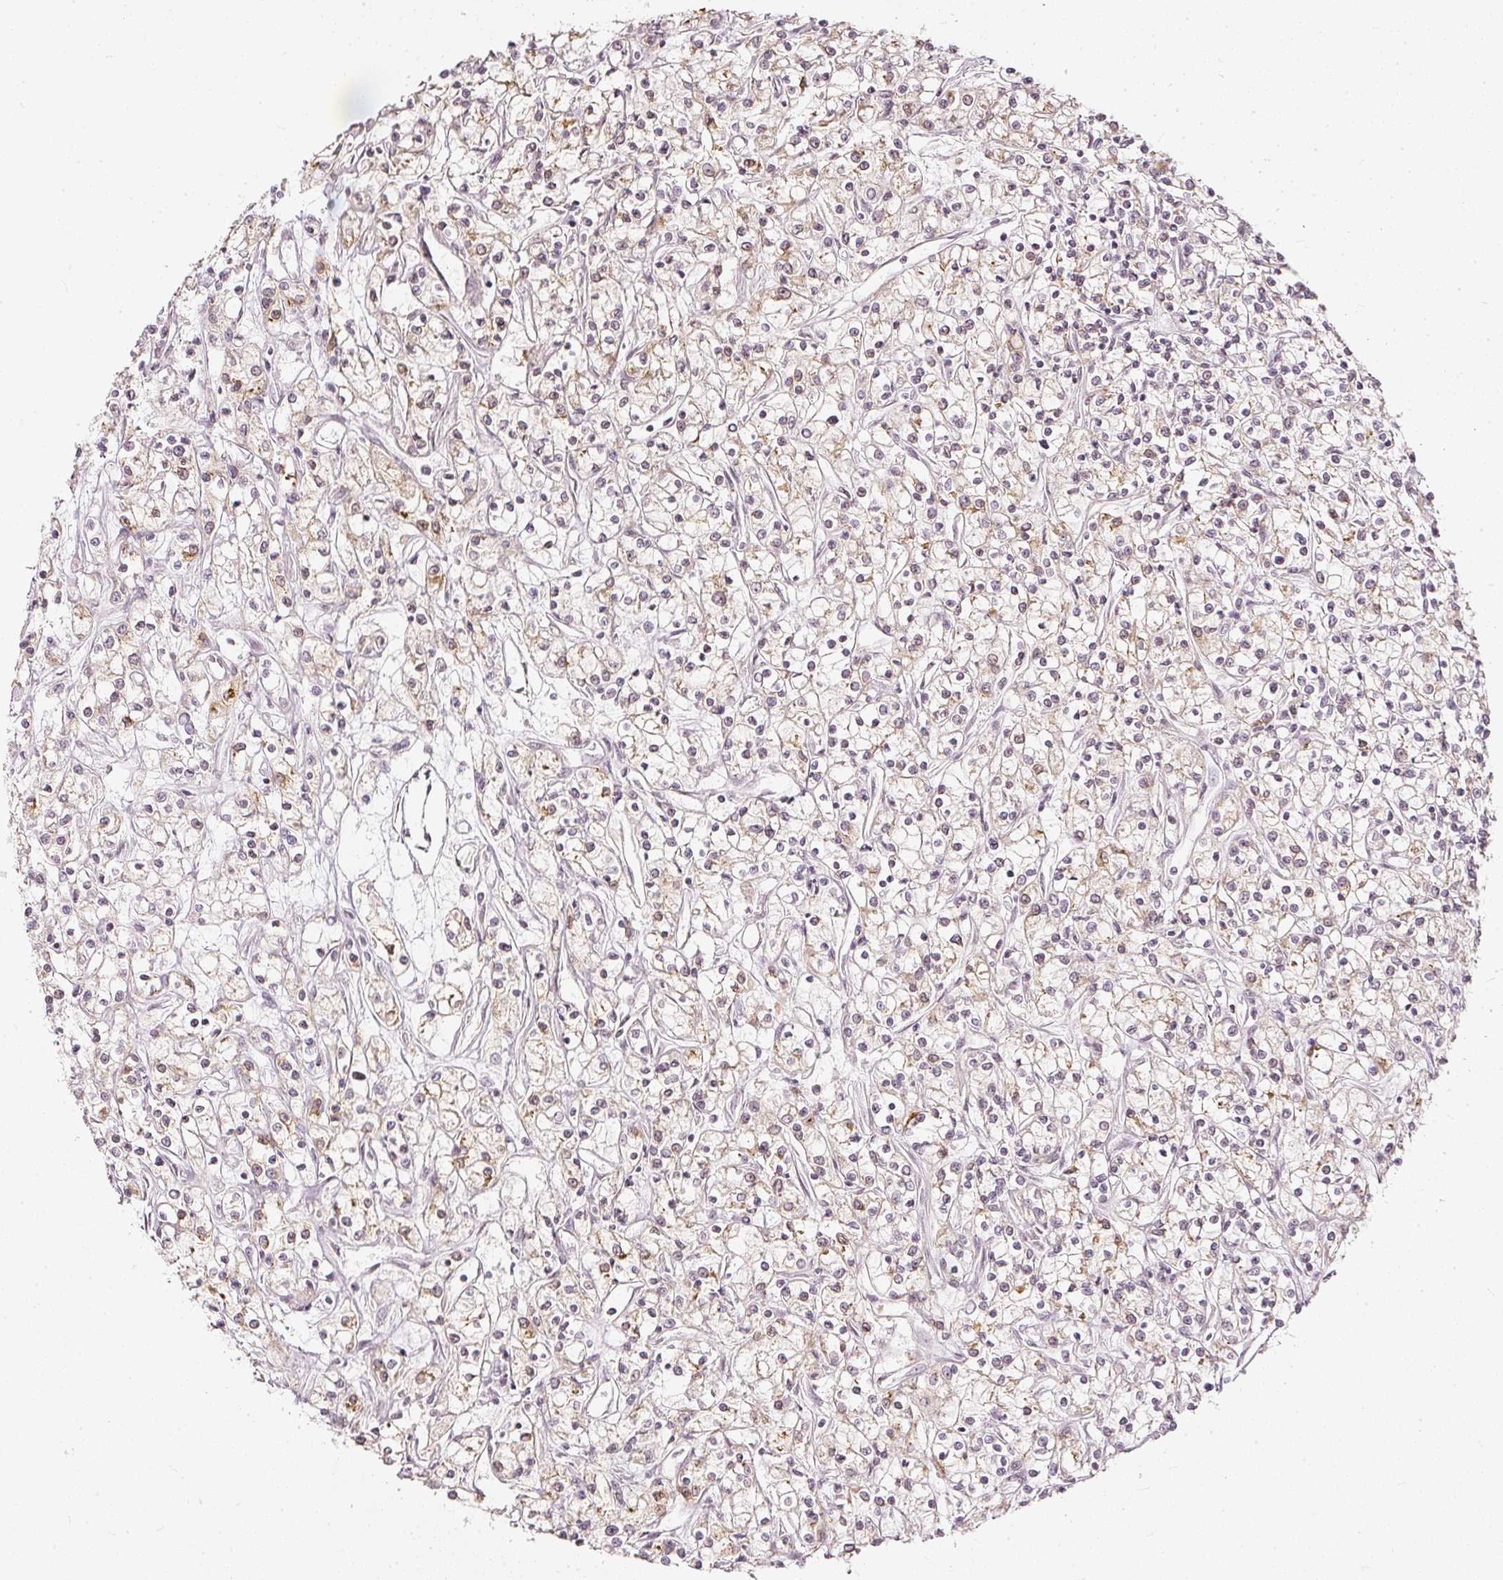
{"staining": {"intensity": "negative", "quantity": "none", "location": "none"}, "tissue": "renal cancer", "cell_type": "Tumor cells", "image_type": "cancer", "snomed": [{"axis": "morphology", "description": "Adenocarcinoma, NOS"}, {"axis": "topography", "description": "Kidney"}], "caption": "This is a micrograph of IHC staining of adenocarcinoma (renal), which shows no expression in tumor cells.", "gene": "DRD2", "patient": {"sex": "female", "age": 59}}